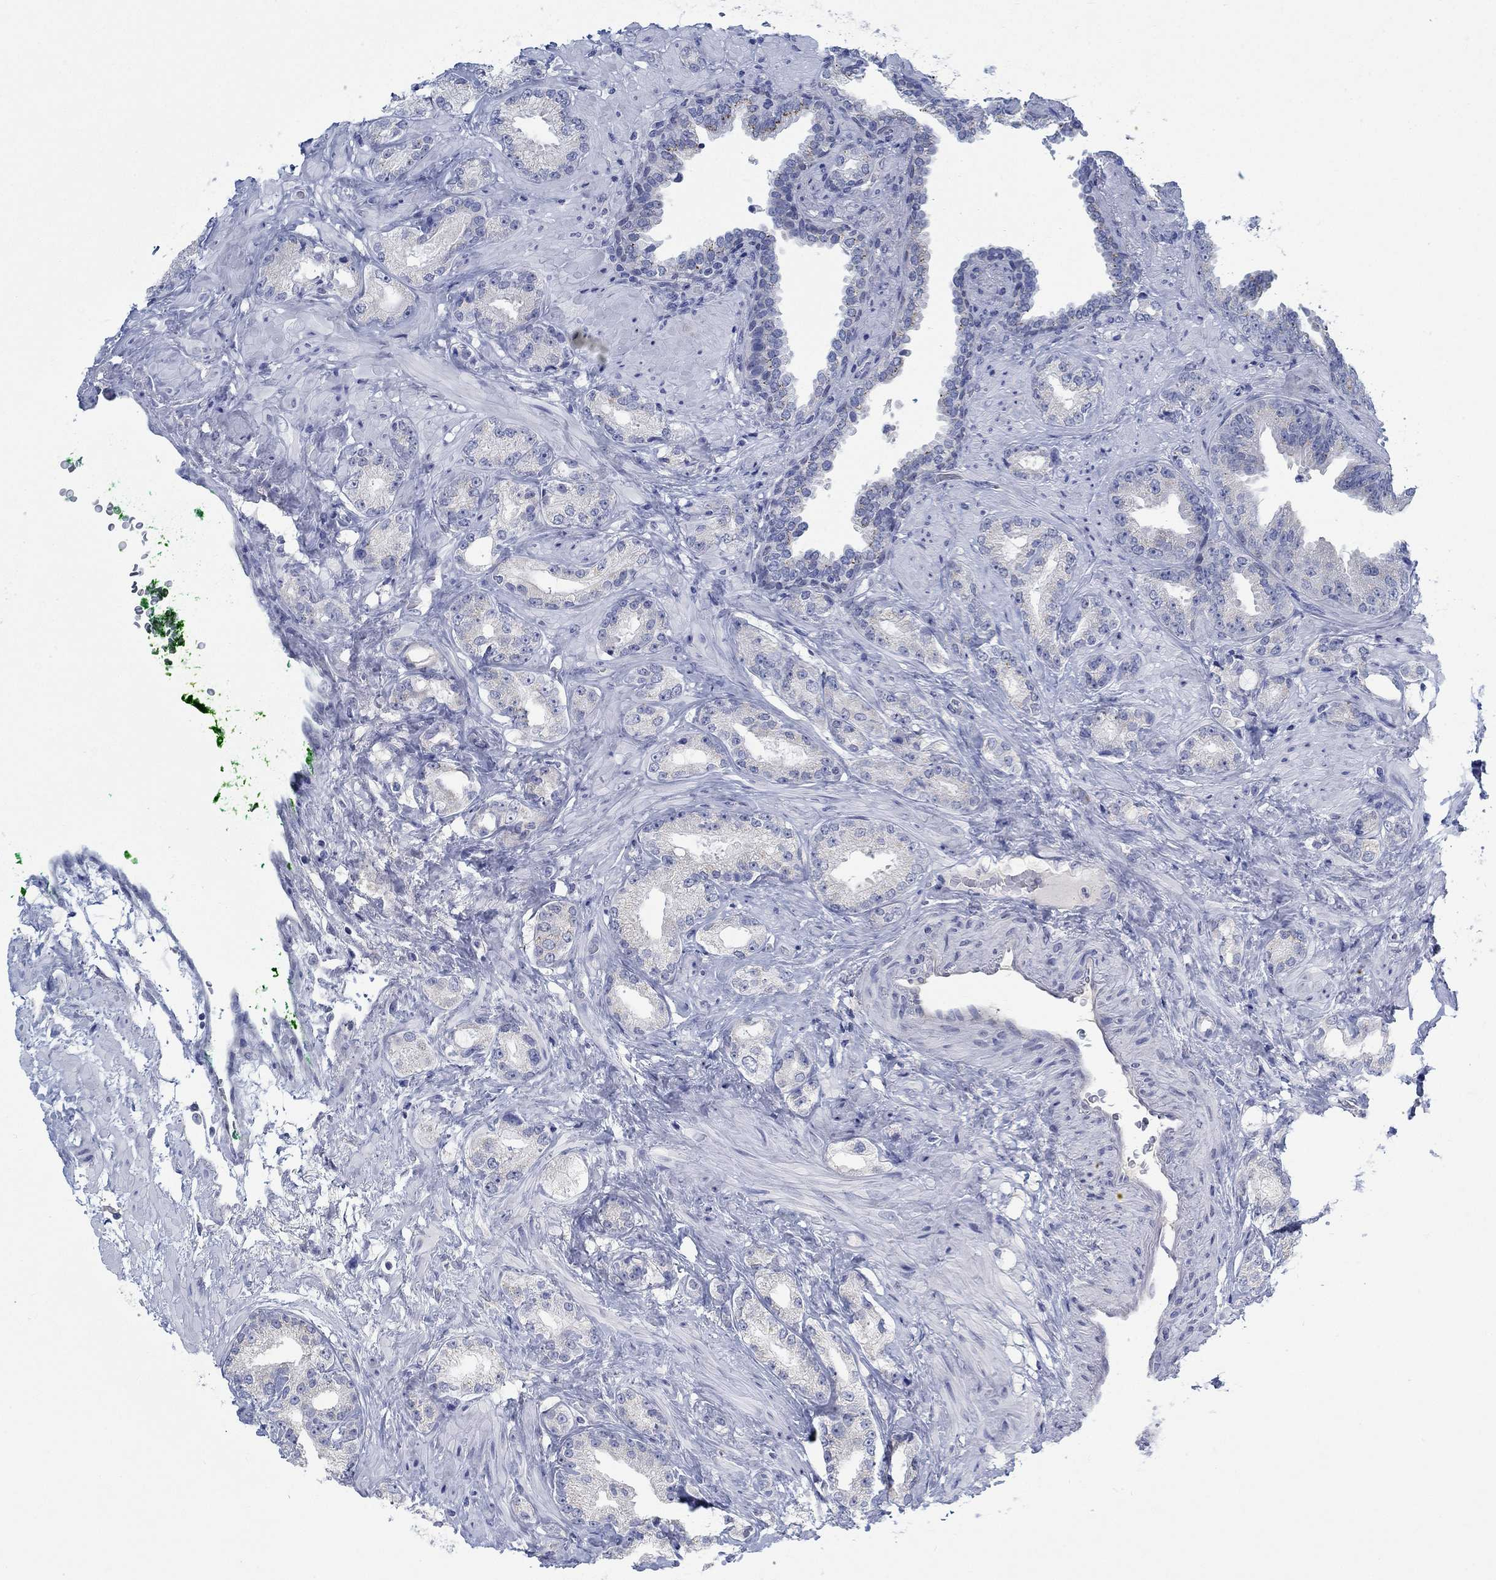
{"staining": {"intensity": "negative", "quantity": "none", "location": "none"}, "tissue": "prostate cancer", "cell_type": "Tumor cells", "image_type": "cancer", "snomed": [{"axis": "morphology", "description": "Adenocarcinoma, Low grade"}, {"axis": "topography", "description": "Prostate"}], "caption": "A photomicrograph of prostate cancer stained for a protein shows no brown staining in tumor cells. (Immunohistochemistry, brightfield microscopy, high magnification).", "gene": "TEKT4", "patient": {"sex": "male", "age": 68}}